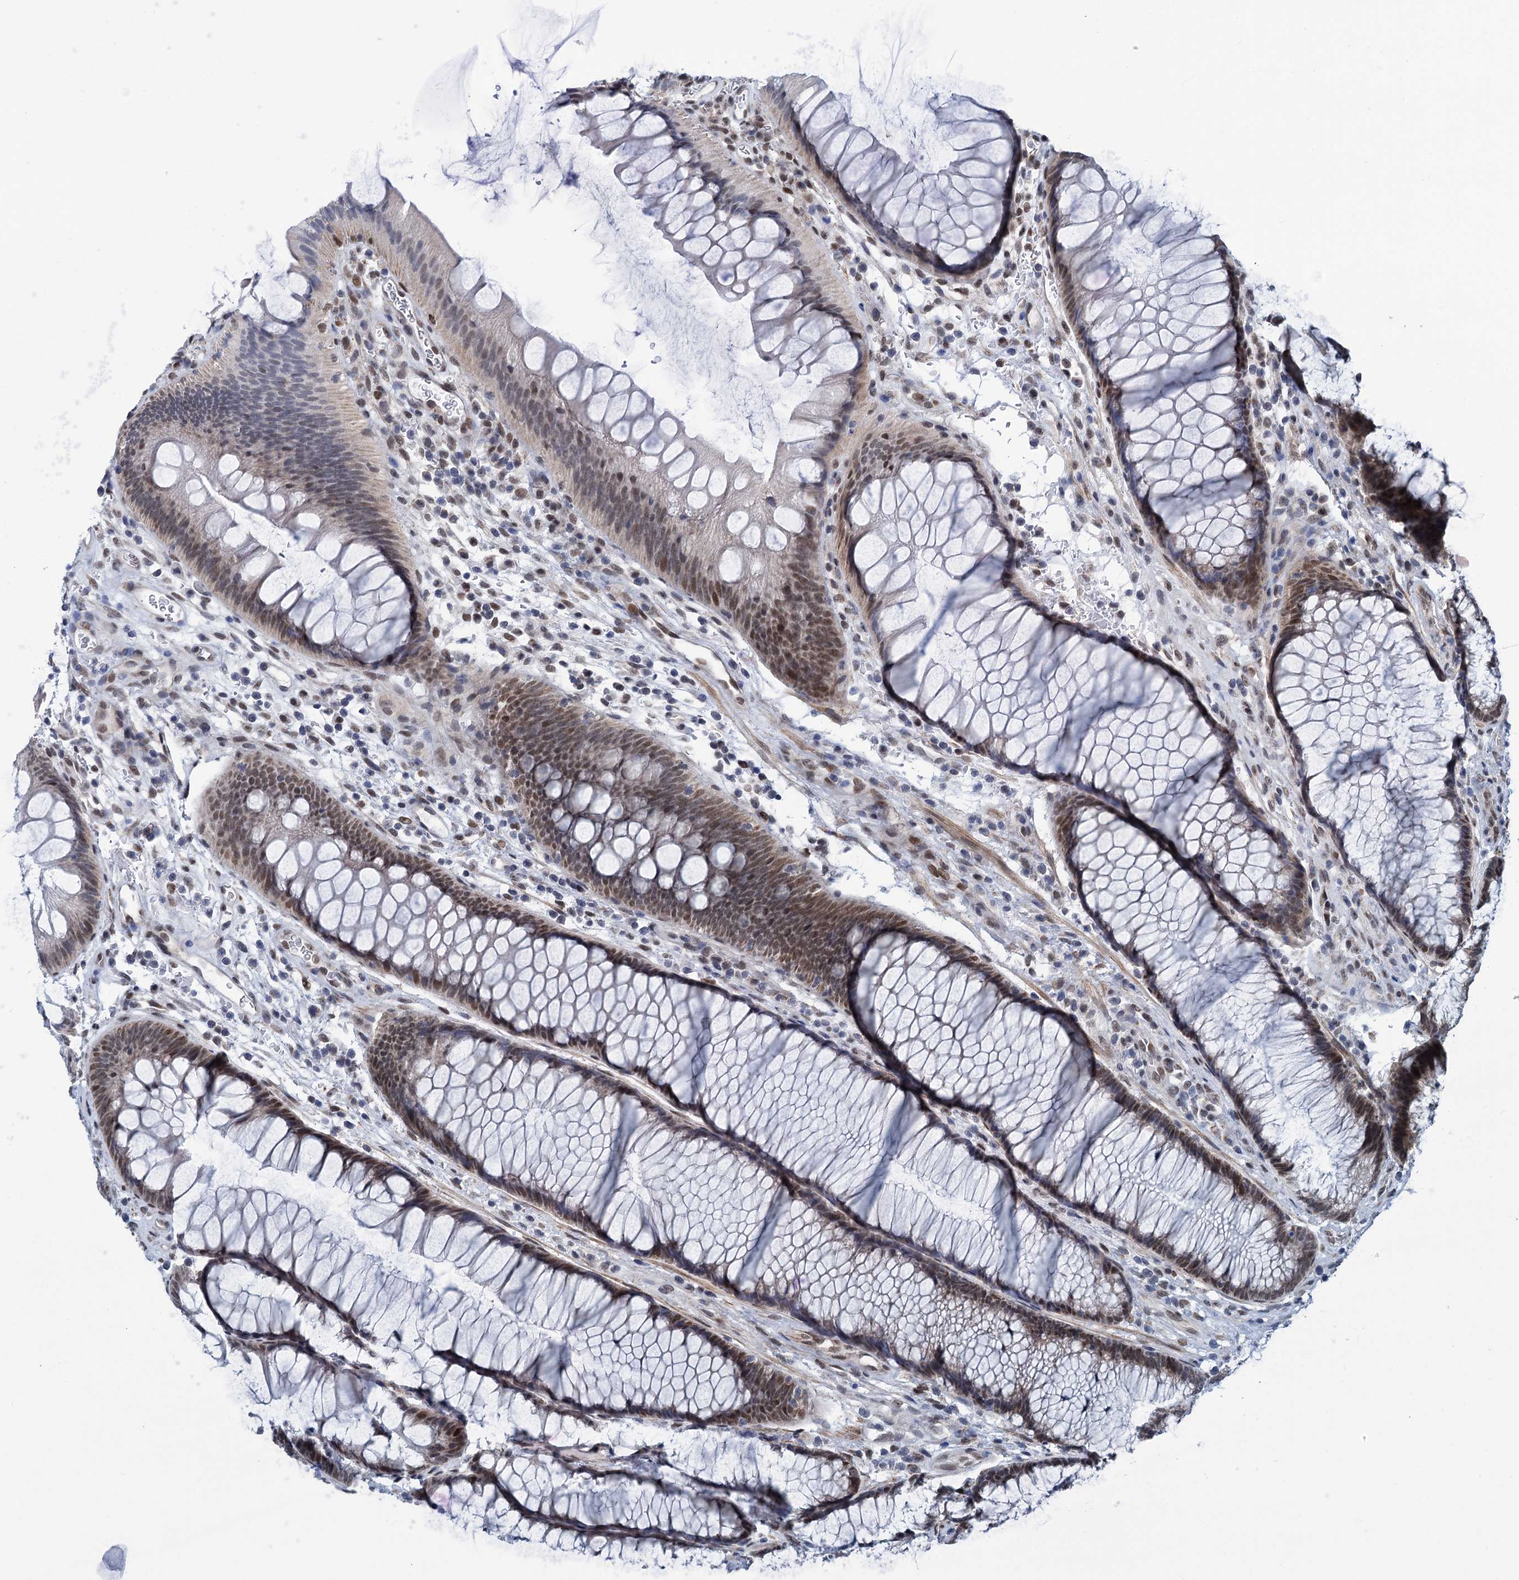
{"staining": {"intensity": "negative", "quantity": "none", "location": "none"}, "tissue": "colon", "cell_type": "Endothelial cells", "image_type": "normal", "snomed": [{"axis": "morphology", "description": "Normal tissue, NOS"}, {"axis": "topography", "description": "Colon"}], "caption": "Immunohistochemistry of normal human colon exhibits no expression in endothelial cells. (Stains: DAB (3,3'-diaminobenzidine) IHC with hematoxylin counter stain, Microscopy: brightfield microscopy at high magnification).", "gene": "MORN3", "patient": {"sex": "female", "age": 82}}